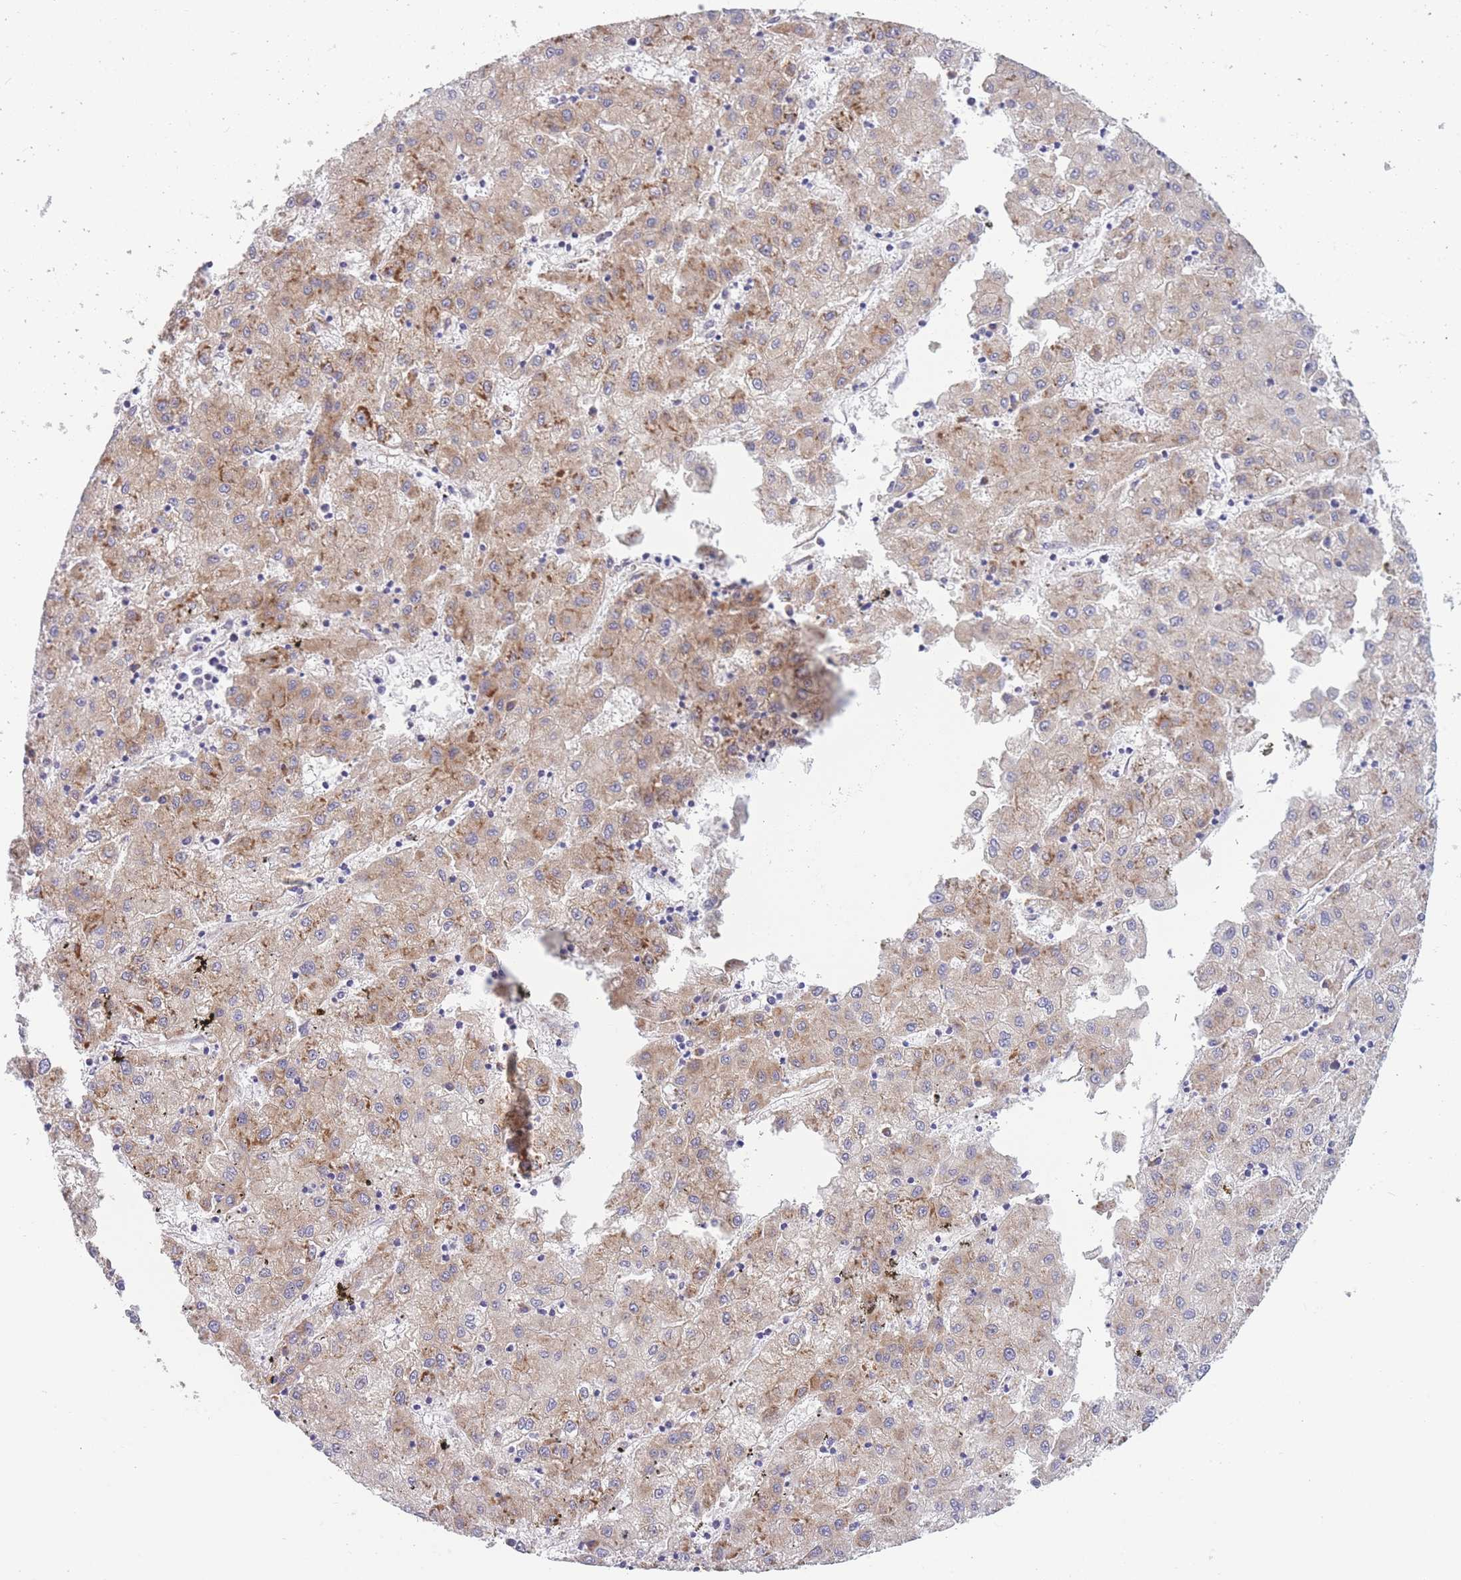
{"staining": {"intensity": "weak", "quantity": ">75%", "location": "cytoplasmic/membranous"}, "tissue": "liver cancer", "cell_type": "Tumor cells", "image_type": "cancer", "snomed": [{"axis": "morphology", "description": "Carcinoma, Hepatocellular, NOS"}, {"axis": "topography", "description": "Liver"}], "caption": "Liver cancer was stained to show a protein in brown. There is low levels of weak cytoplasmic/membranous staining in about >75% of tumor cells. Immunohistochemistry stains the protein in brown and the nuclei are stained blue.", "gene": "NDUFAF6", "patient": {"sex": "male", "age": 72}}